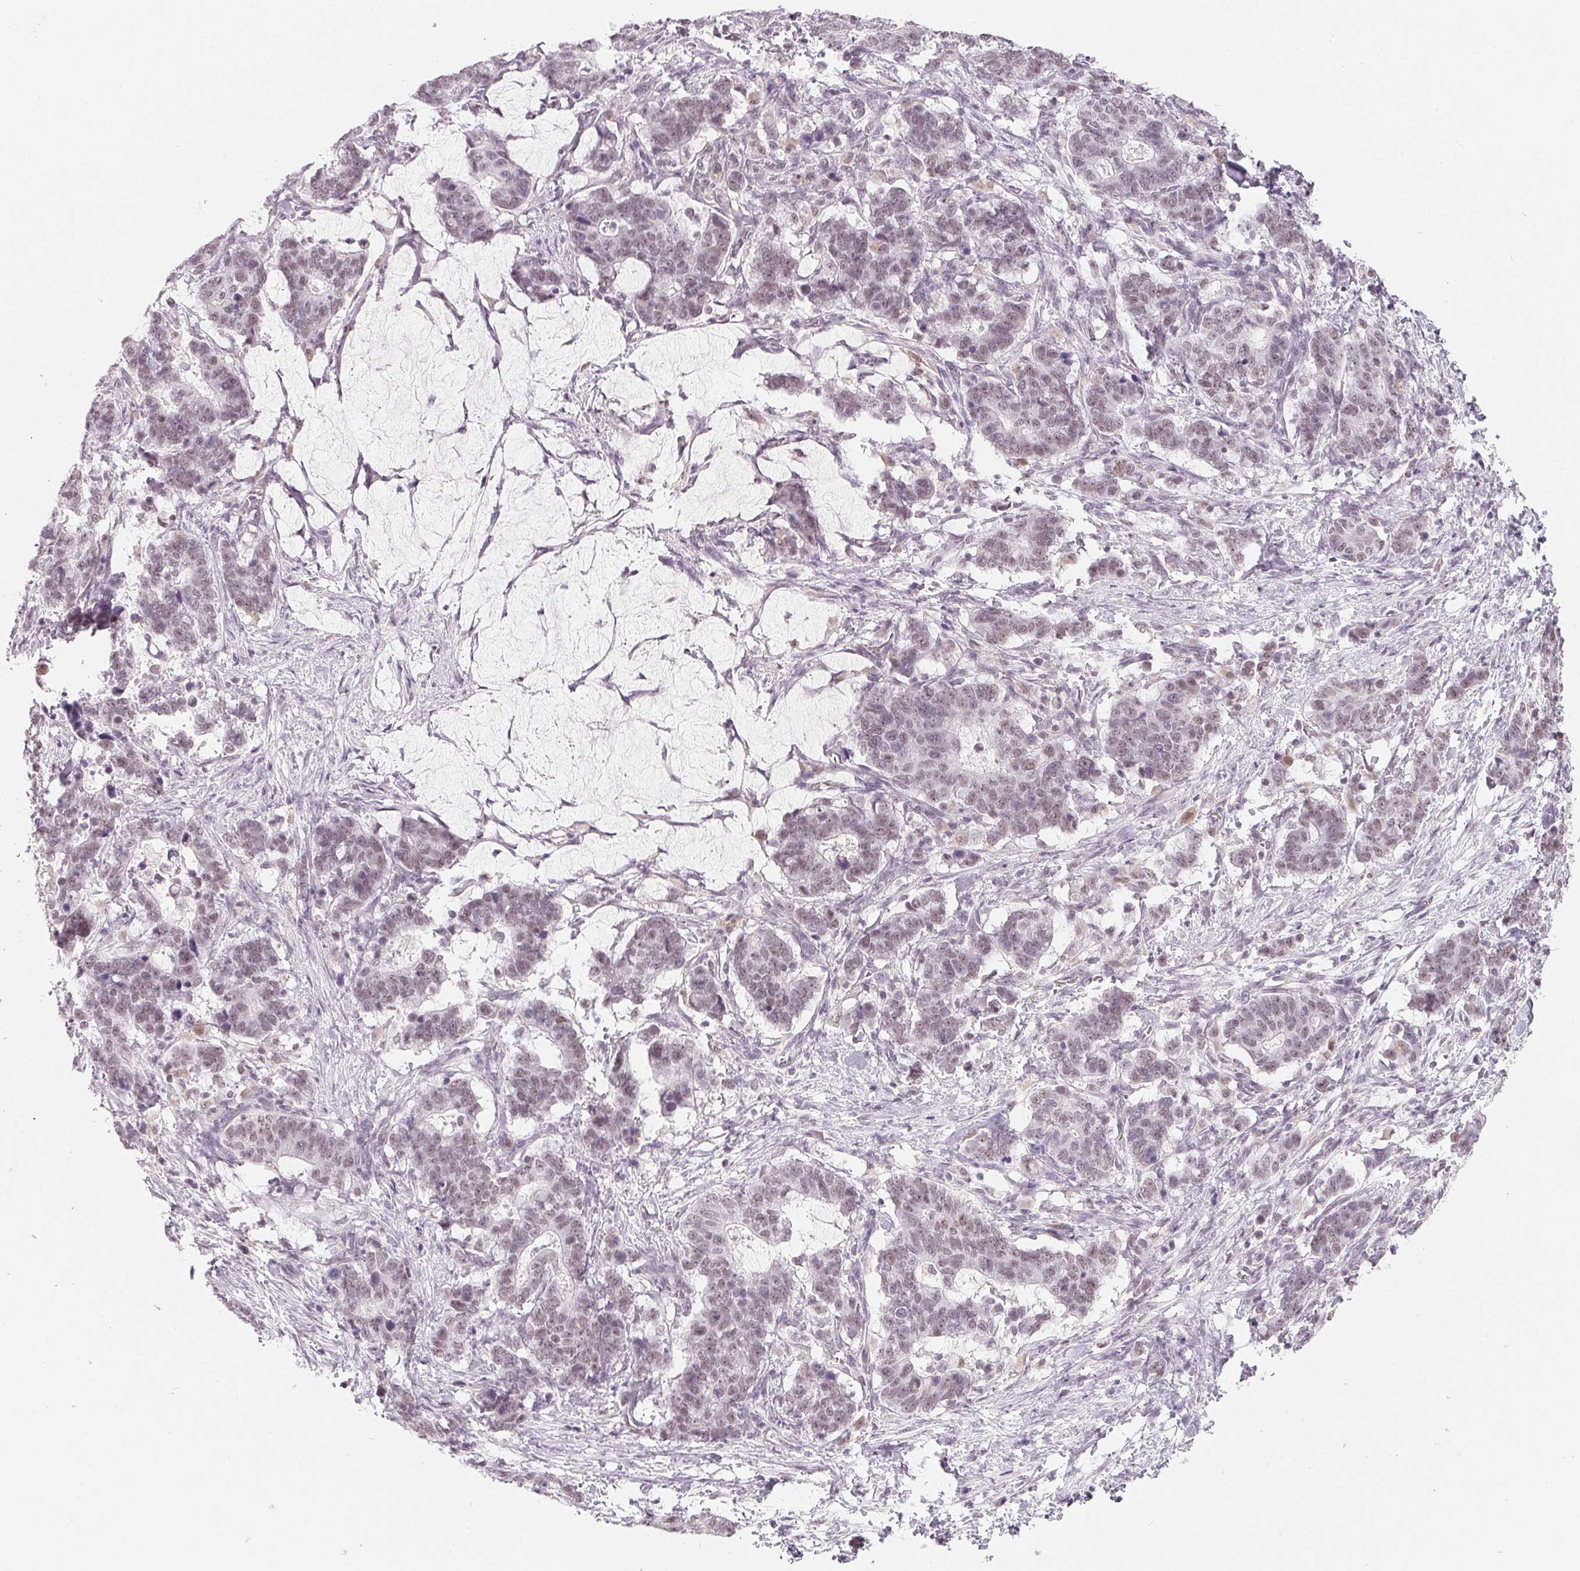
{"staining": {"intensity": "weak", "quantity": "25%-75%", "location": "nuclear"}, "tissue": "stomach cancer", "cell_type": "Tumor cells", "image_type": "cancer", "snomed": [{"axis": "morphology", "description": "Normal tissue, NOS"}, {"axis": "morphology", "description": "Adenocarcinoma, NOS"}, {"axis": "topography", "description": "Stomach"}], "caption": "IHC histopathology image of stomach cancer (adenocarcinoma) stained for a protein (brown), which exhibits low levels of weak nuclear expression in approximately 25%-75% of tumor cells.", "gene": "NXF3", "patient": {"sex": "female", "age": 64}}